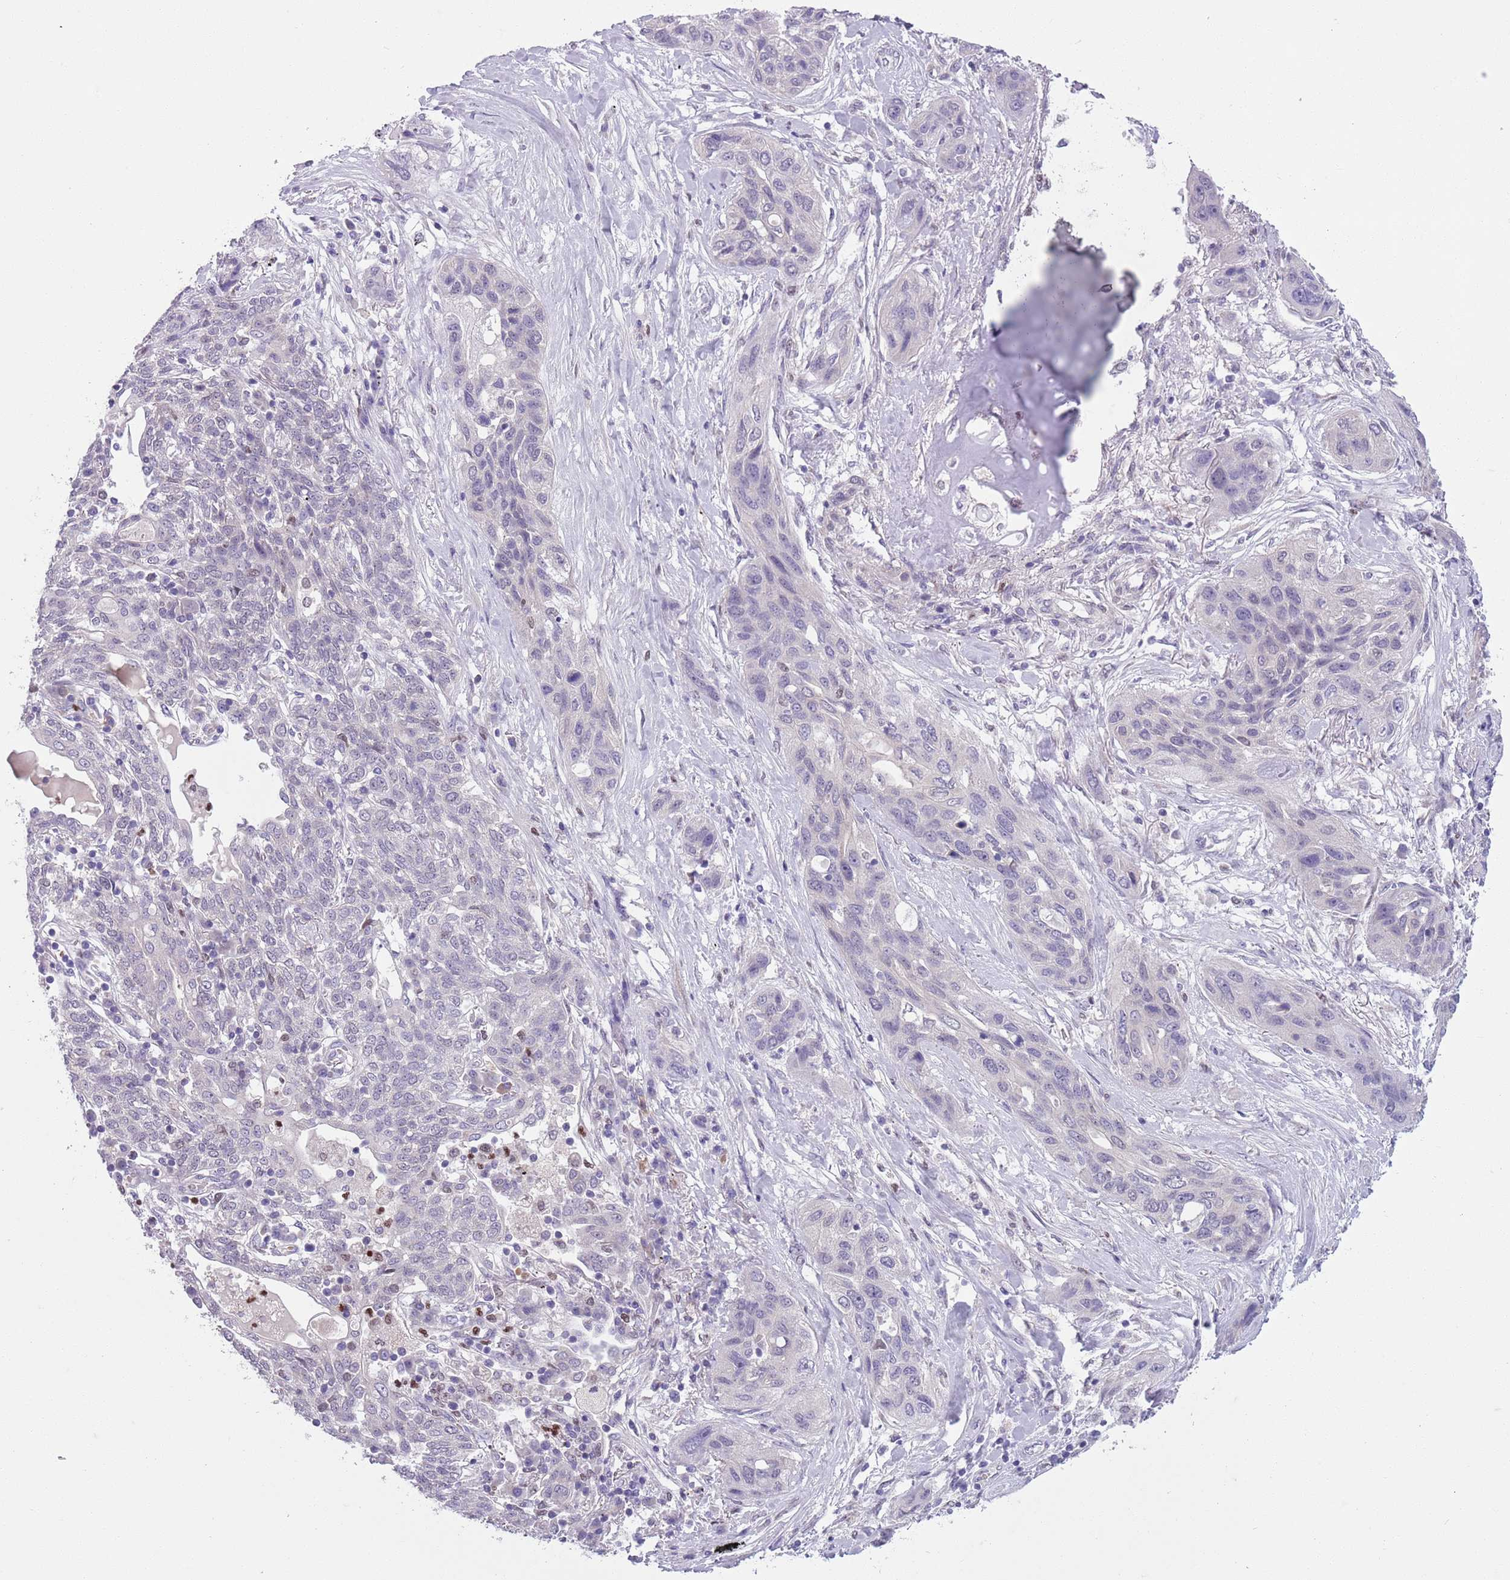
{"staining": {"intensity": "negative", "quantity": "none", "location": "none"}, "tissue": "lung cancer", "cell_type": "Tumor cells", "image_type": "cancer", "snomed": [{"axis": "morphology", "description": "Squamous cell carcinoma, NOS"}, {"axis": "topography", "description": "Lung"}], "caption": "High power microscopy micrograph of an immunohistochemistry histopathology image of lung squamous cell carcinoma, revealing no significant expression in tumor cells.", "gene": "ADCY7", "patient": {"sex": "female", "age": 70}}